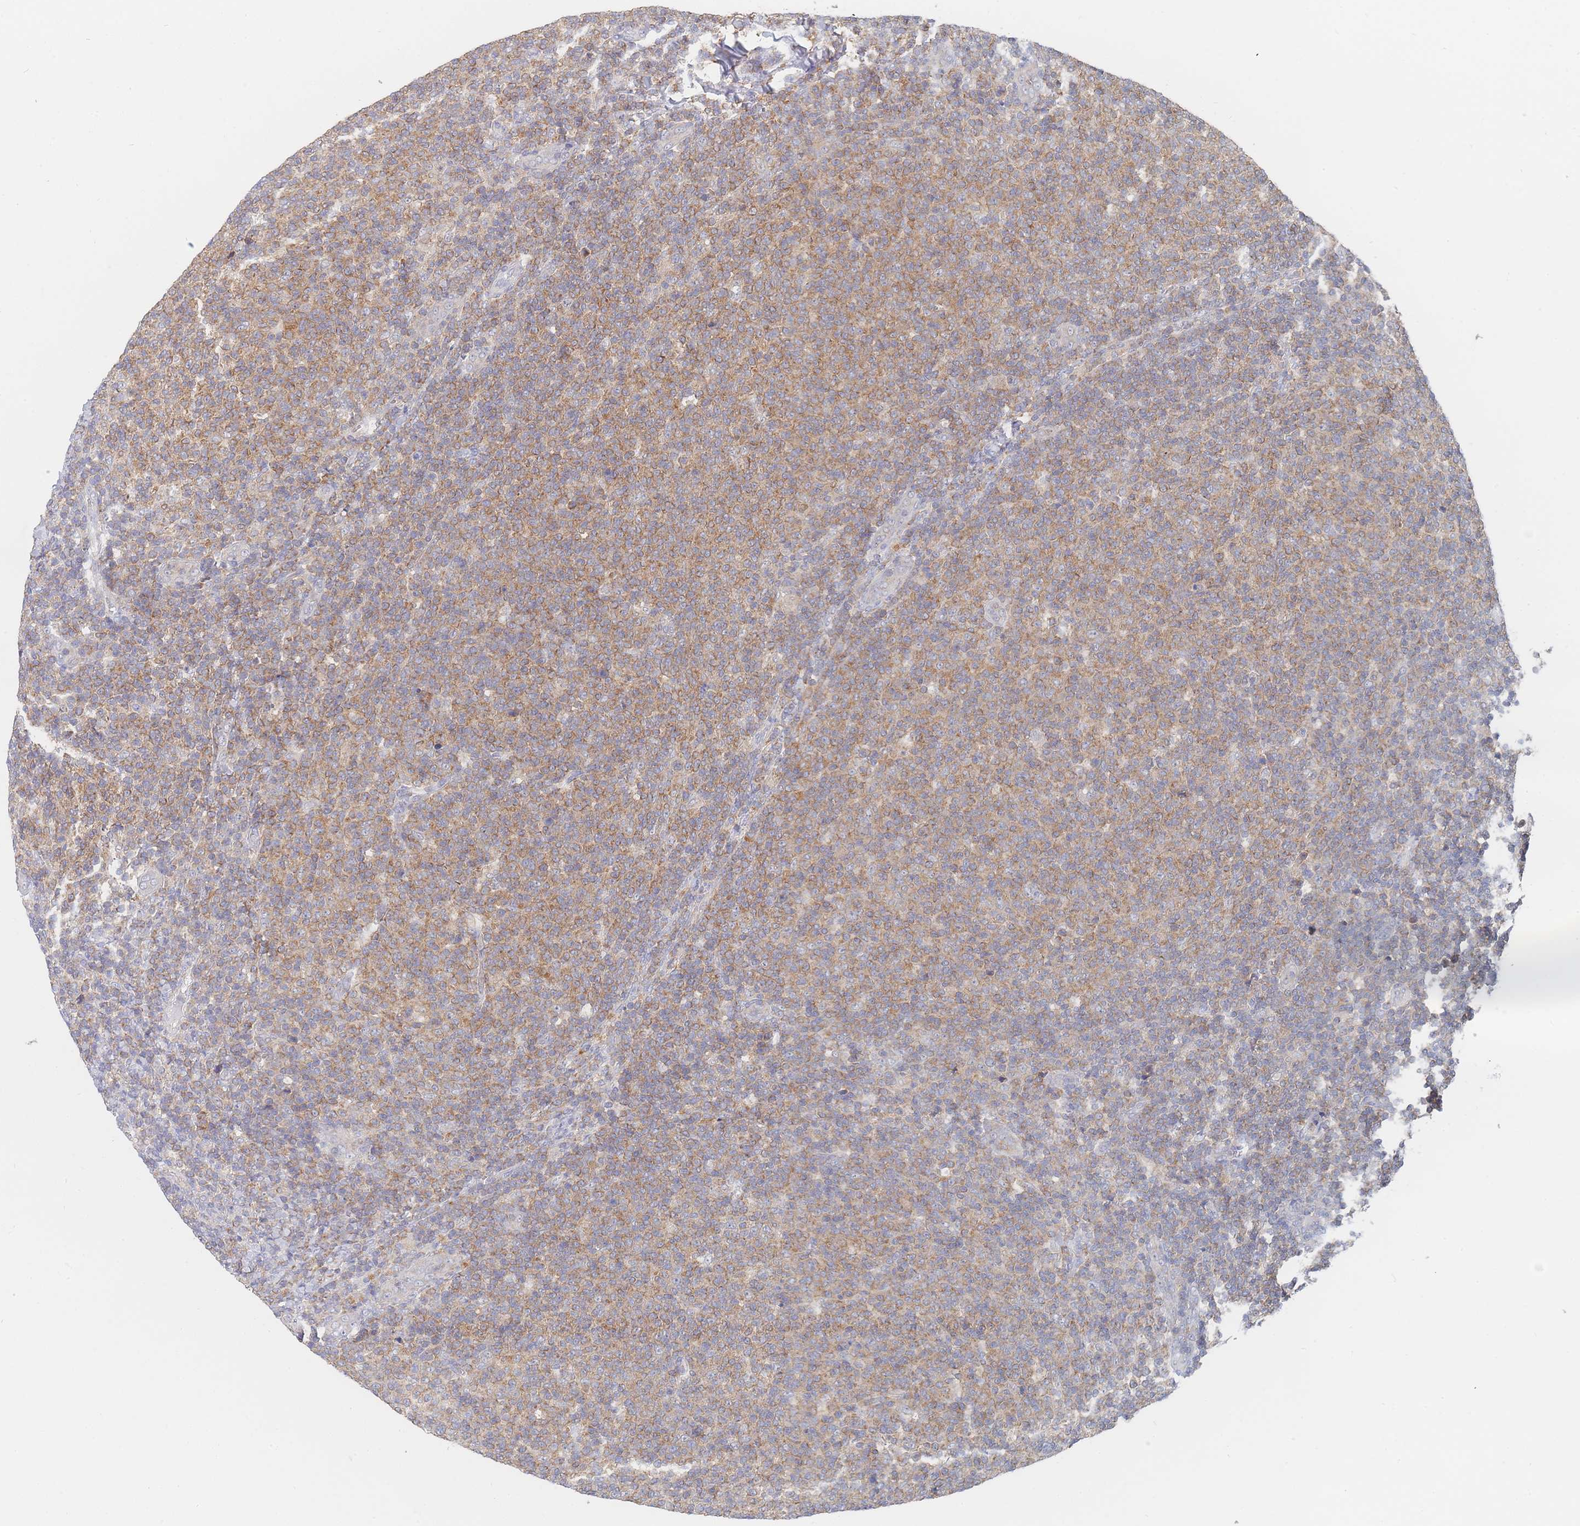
{"staining": {"intensity": "moderate", "quantity": ">75%", "location": "cytoplasmic/membranous"}, "tissue": "lymphoma", "cell_type": "Tumor cells", "image_type": "cancer", "snomed": [{"axis": "morphology", "description": "Malignant lymphoma, non-Hodgkin's type, Low grade"}, {"axis": "topography", "description": "Lymph node"}], "caption": "Moderate cytoplasmic/membranous positivity for a protein is seen in about >75% of tumor cells of malignant lymphoma, non-Hodgkin's type (low-grade) using immunohistochemistry (IHC).", "gene": "PPP6C", "patient": {"sex": "male", "age": 66}}